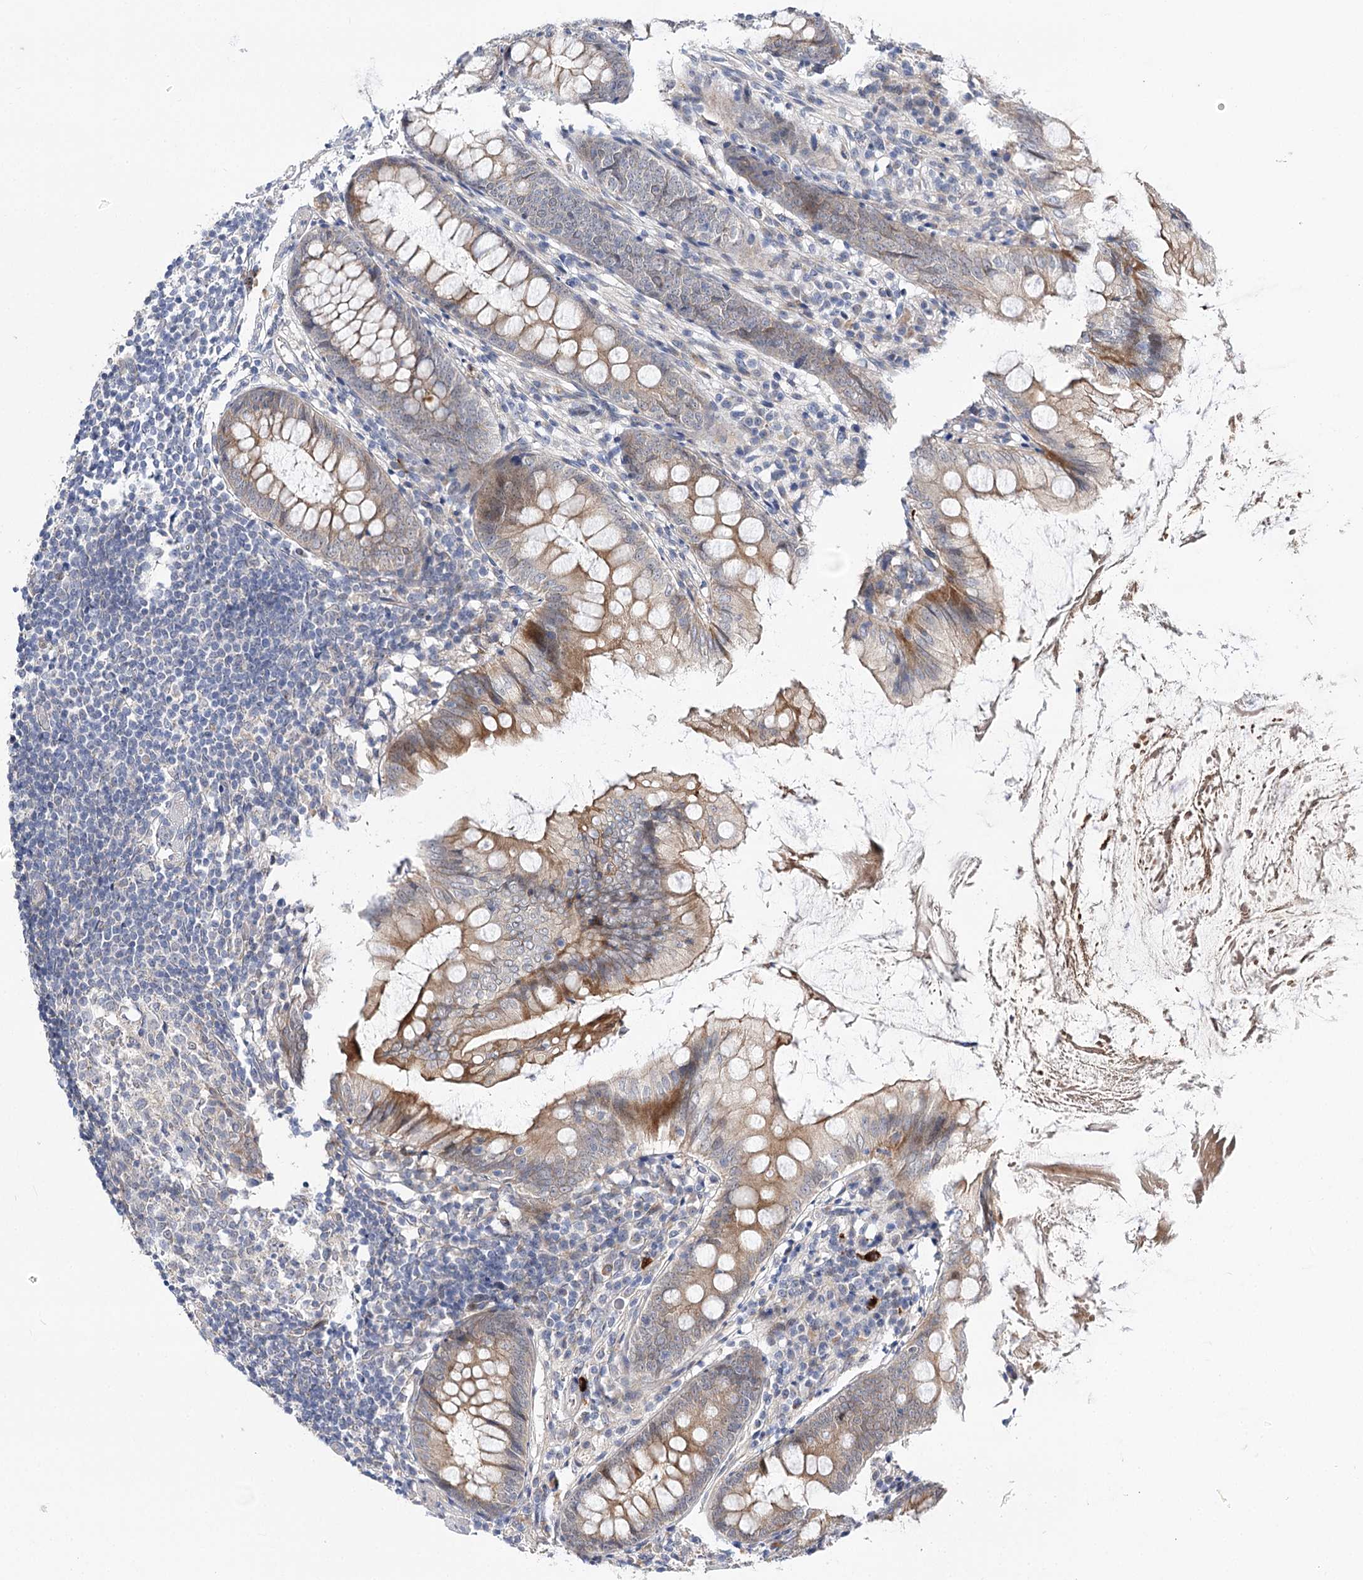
{"staining": {"intensity": "moderate", "quantity": ">75%", "location": "cytoplasmic/membranous"}, "tissue": "appendix", "cell_type": "Glandular cells", "image_type": "normal", "snomed": [{"axis": "morphology", "description": "Normal tissue, NOS"}, {"axis": "topography", "description": "Appendix"}], "caption": "This image displays immunohistochemistry (IHC) staining of unremarkable human appendix, with medium moderate cytoplasmic/membranous positivity in approximately >75% of glandular cells.", "gene": "ARHGAP32", "patient": {"sex": "female", "age": 77}}